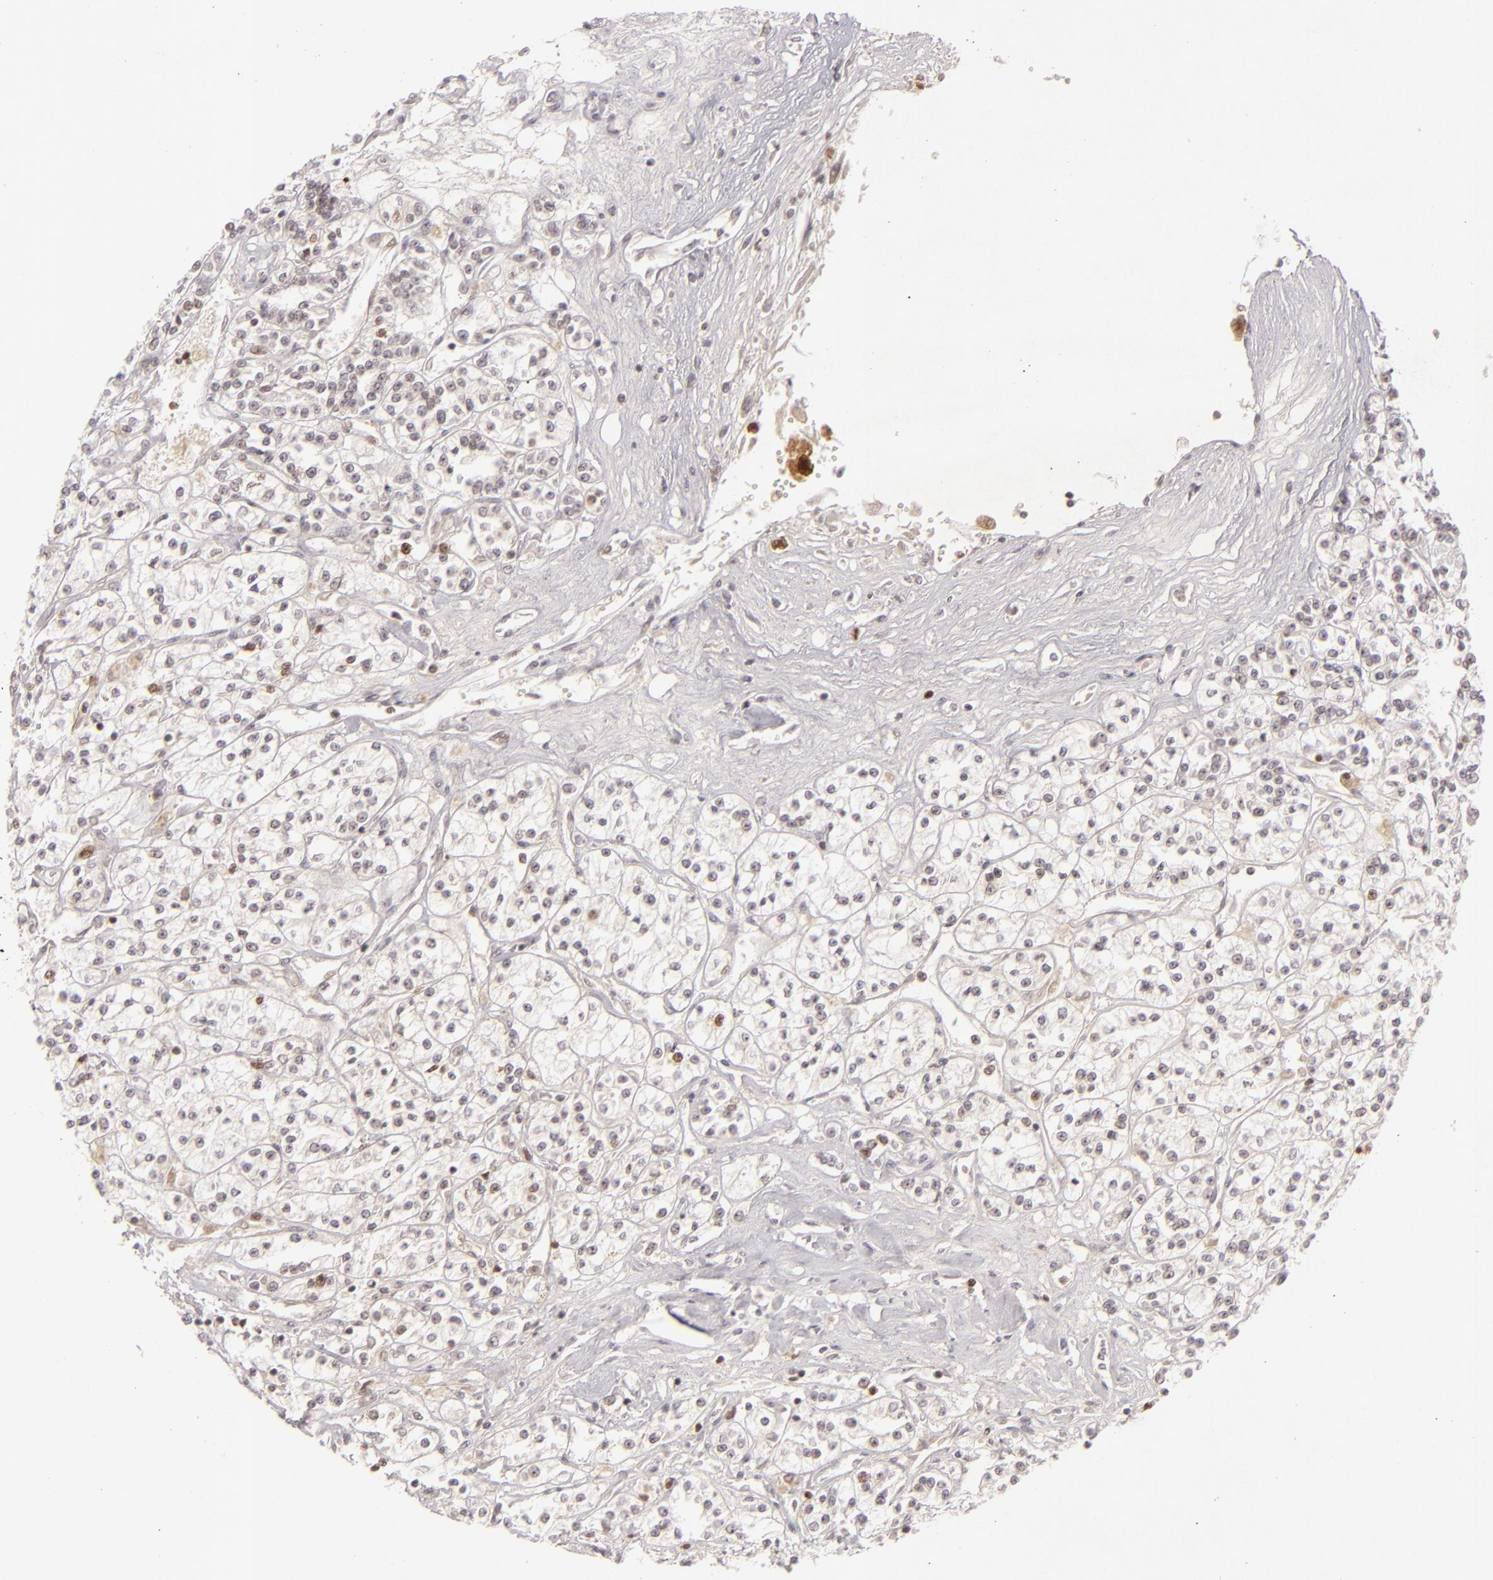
{"staining": {"intensity": "moderate", "quantity": "25%-75%", "location": "nuclear"}, "tissue": "renal cancer", "cell_type": "Tumor cells", "image_type": "cancer", "snomed": [{"axis": "morphology", "description": "Adenocarcinoma, NOS"}, {"axis": "topography", "description": "Kidney"}], "caption": "Immunohistochemistry (DAB (3,3'-diaminobenzidine)) staining of human adenocarcinoma (renal) shows moderate nuclear protein positivity in approximately 25%-75% of tumor cells. (brown staining indicates protein expression, while blue staining denotes nuclei).", "gene": "FEN1", "patient": {"sex": "female", "age": 76}}